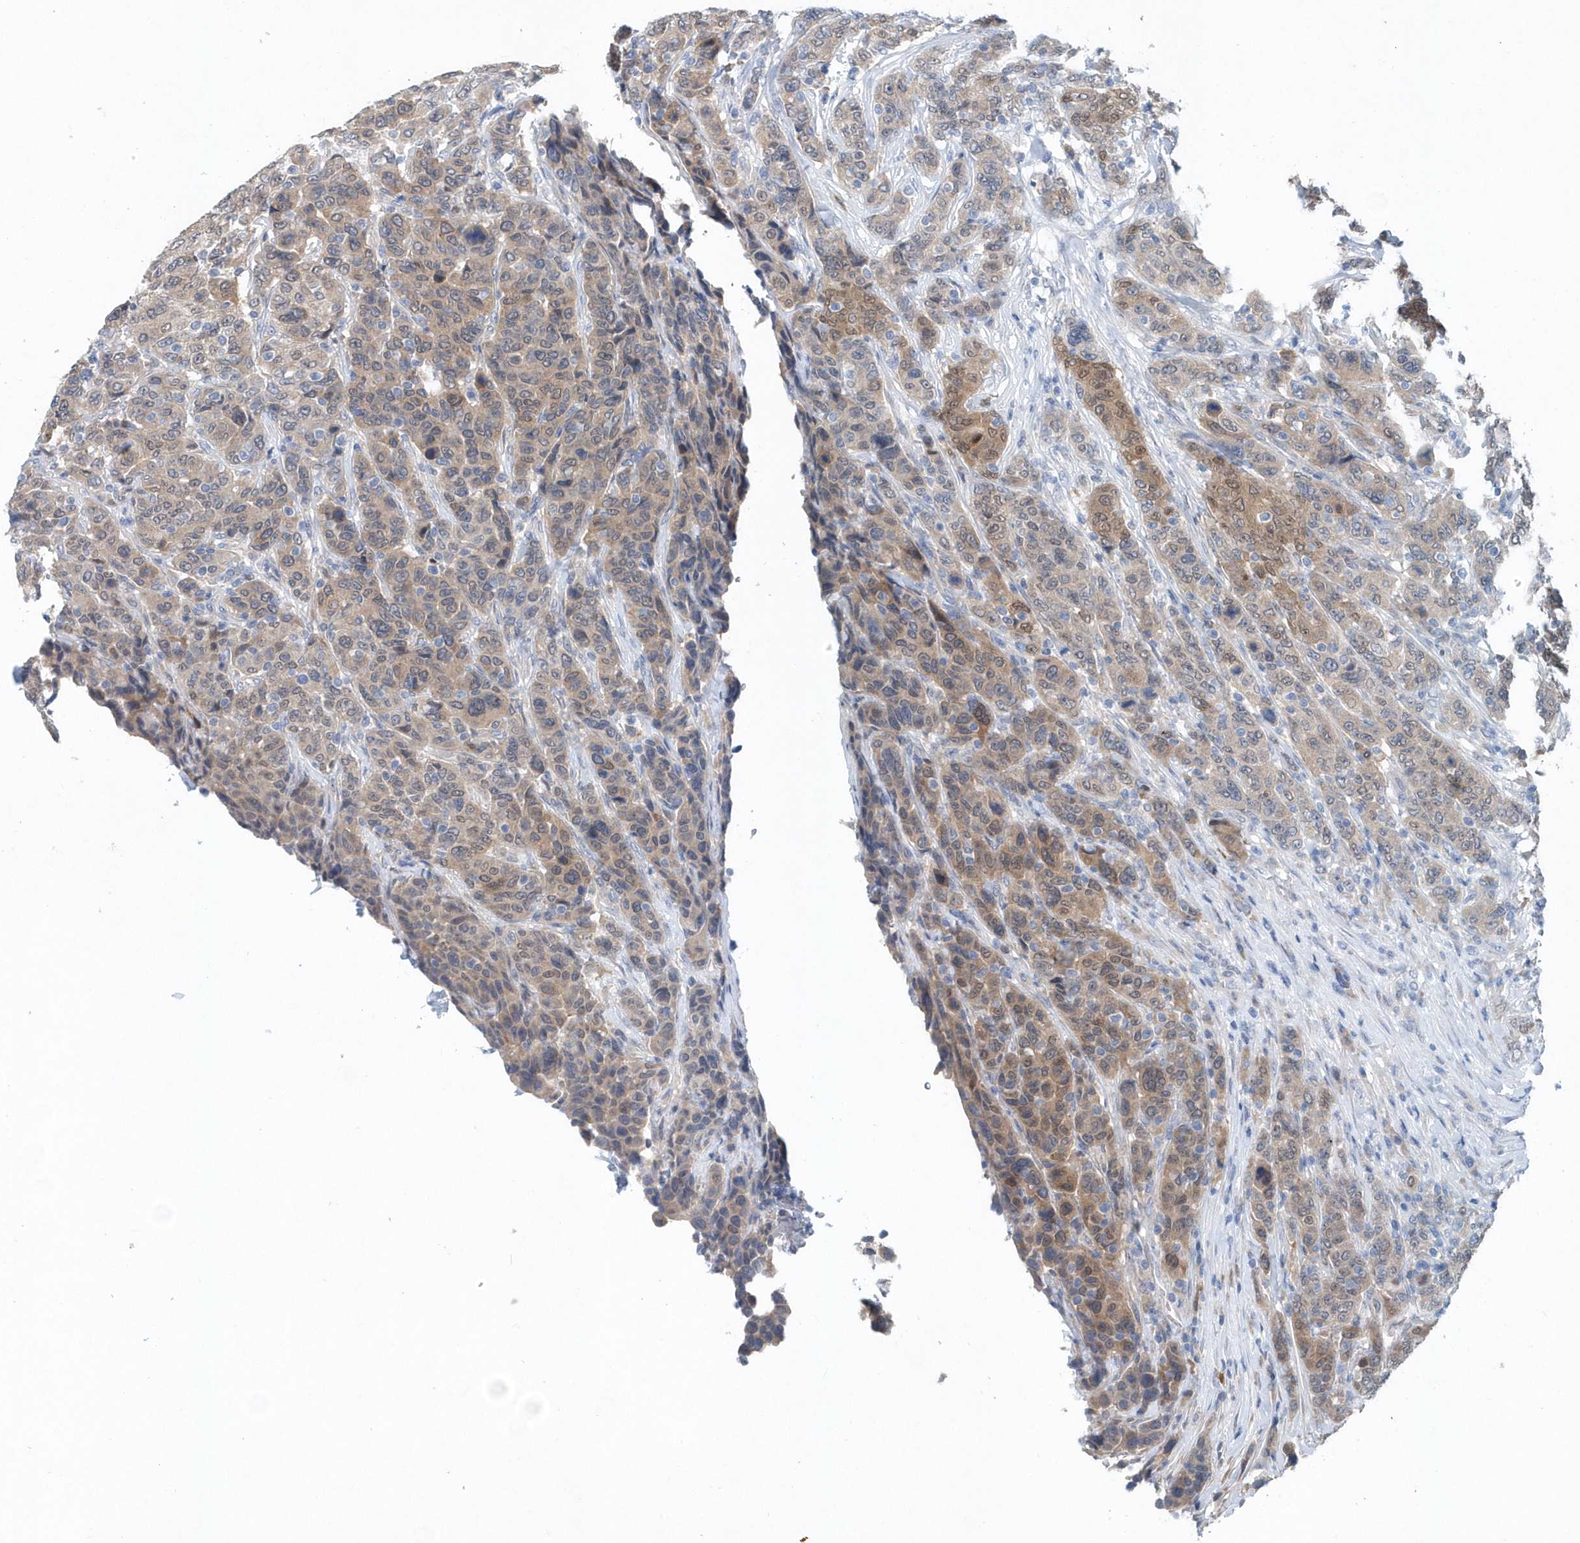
{"staining": {"intensity": "moderate", "quantity": "<25%", "location": "cytoplasmic/membranous,nuclear"}, "tissue": "breast cancer", "cell_type": "Tumor cells", "image_type": "cancer", "snomed": [{"axis": "morphology", "description": "Duct carcinoma"}, {"axis": "topography", "description": "Breast"}], "caption": "Breast invasive ductal carcinoma tissue reveals moderate cytoplasmic/membranous and nuclear expression in about <25% of tumor cells", "gene": "PFN2", "patient": {"sex": "female", "age": 37}}